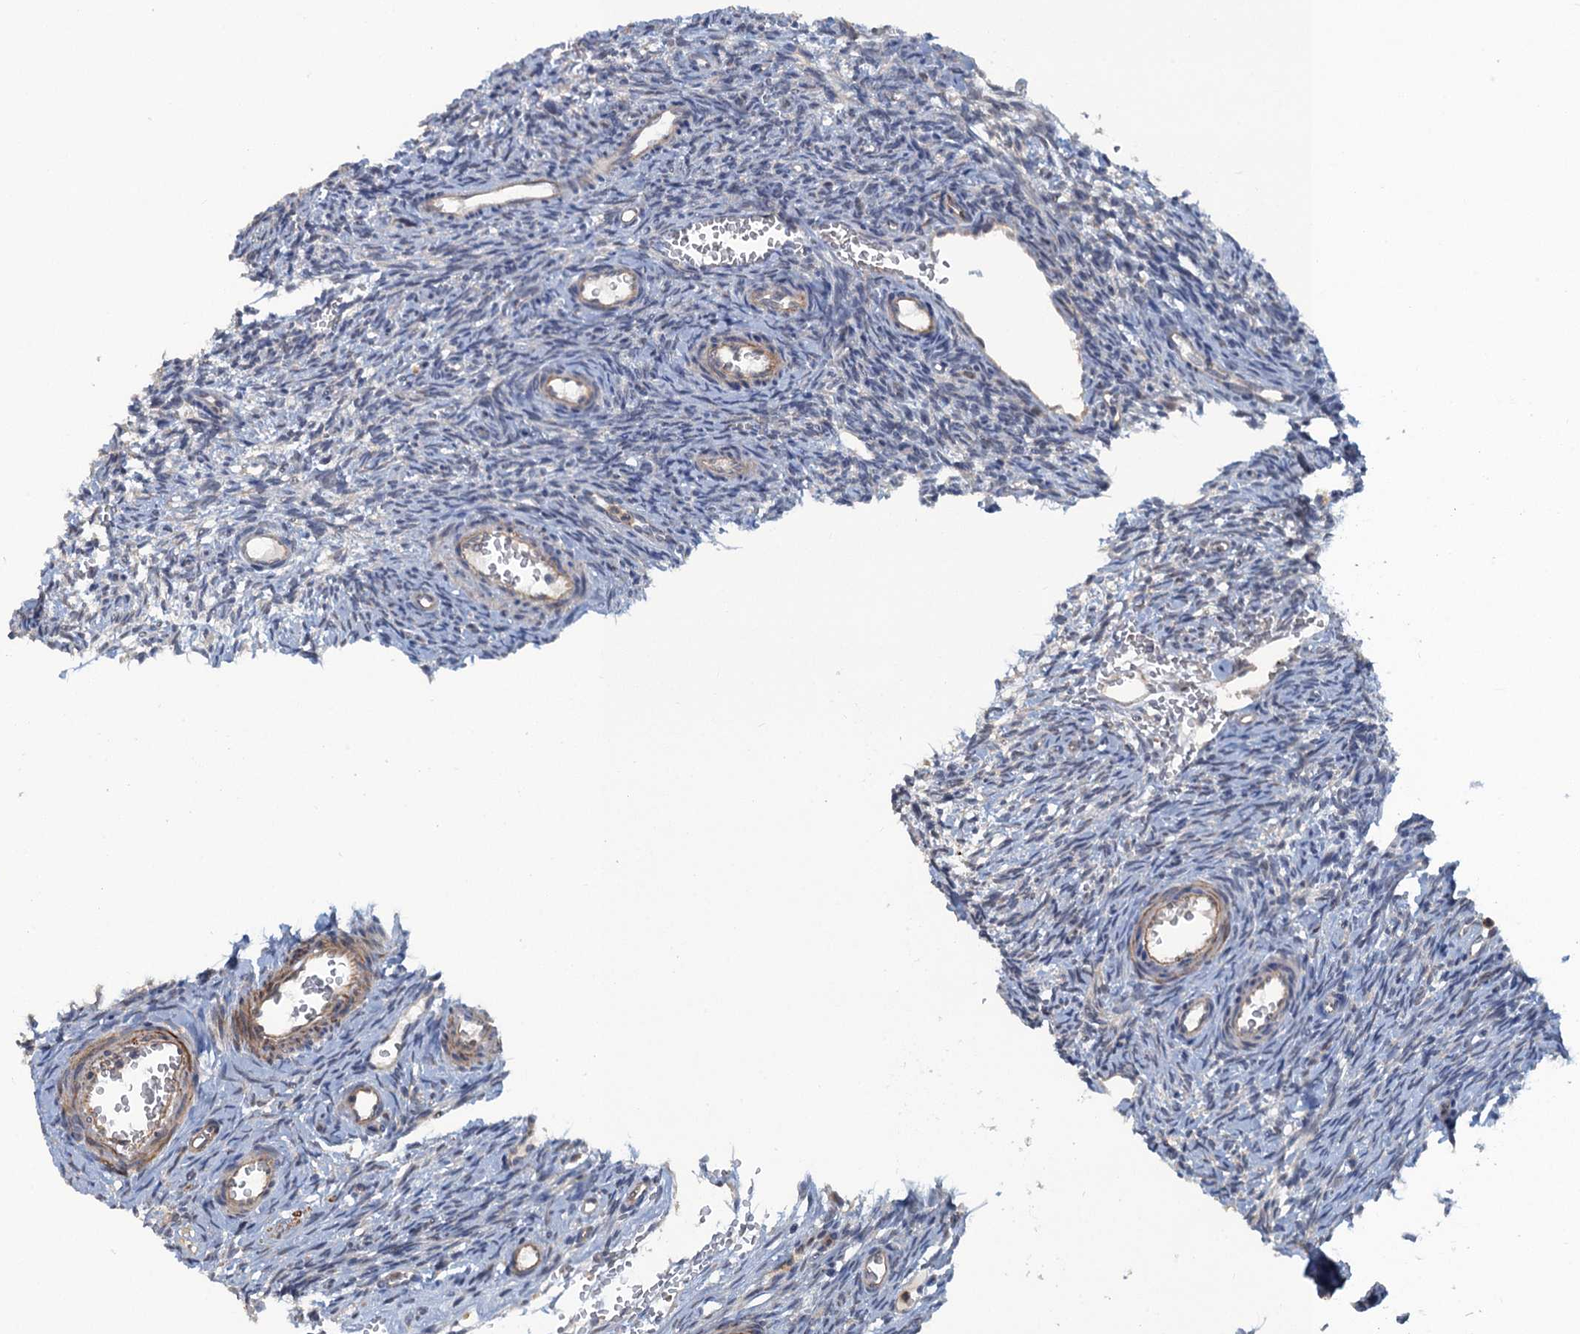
{"staining": {"intensity": "negative", "quantity": "none", "location": "none"}, "tissue": "ovary", "cell_type": "Ovarian stroma cells", "image_type": "normal", "snomed": [{"axis": "morphology", "description": "Normal tissue, NOS"}, {"axis": "topography", "description": "Ovary"}], "caption": "High power microscopy micrograph of an immunohistochemistry photomicrograph of benign ovary, revealing no significant positivity in ovarian stroma cells. Nuclei are stained in blue.", "gene": "MYO16", "patient": {"sex": "female", "age": 39}}